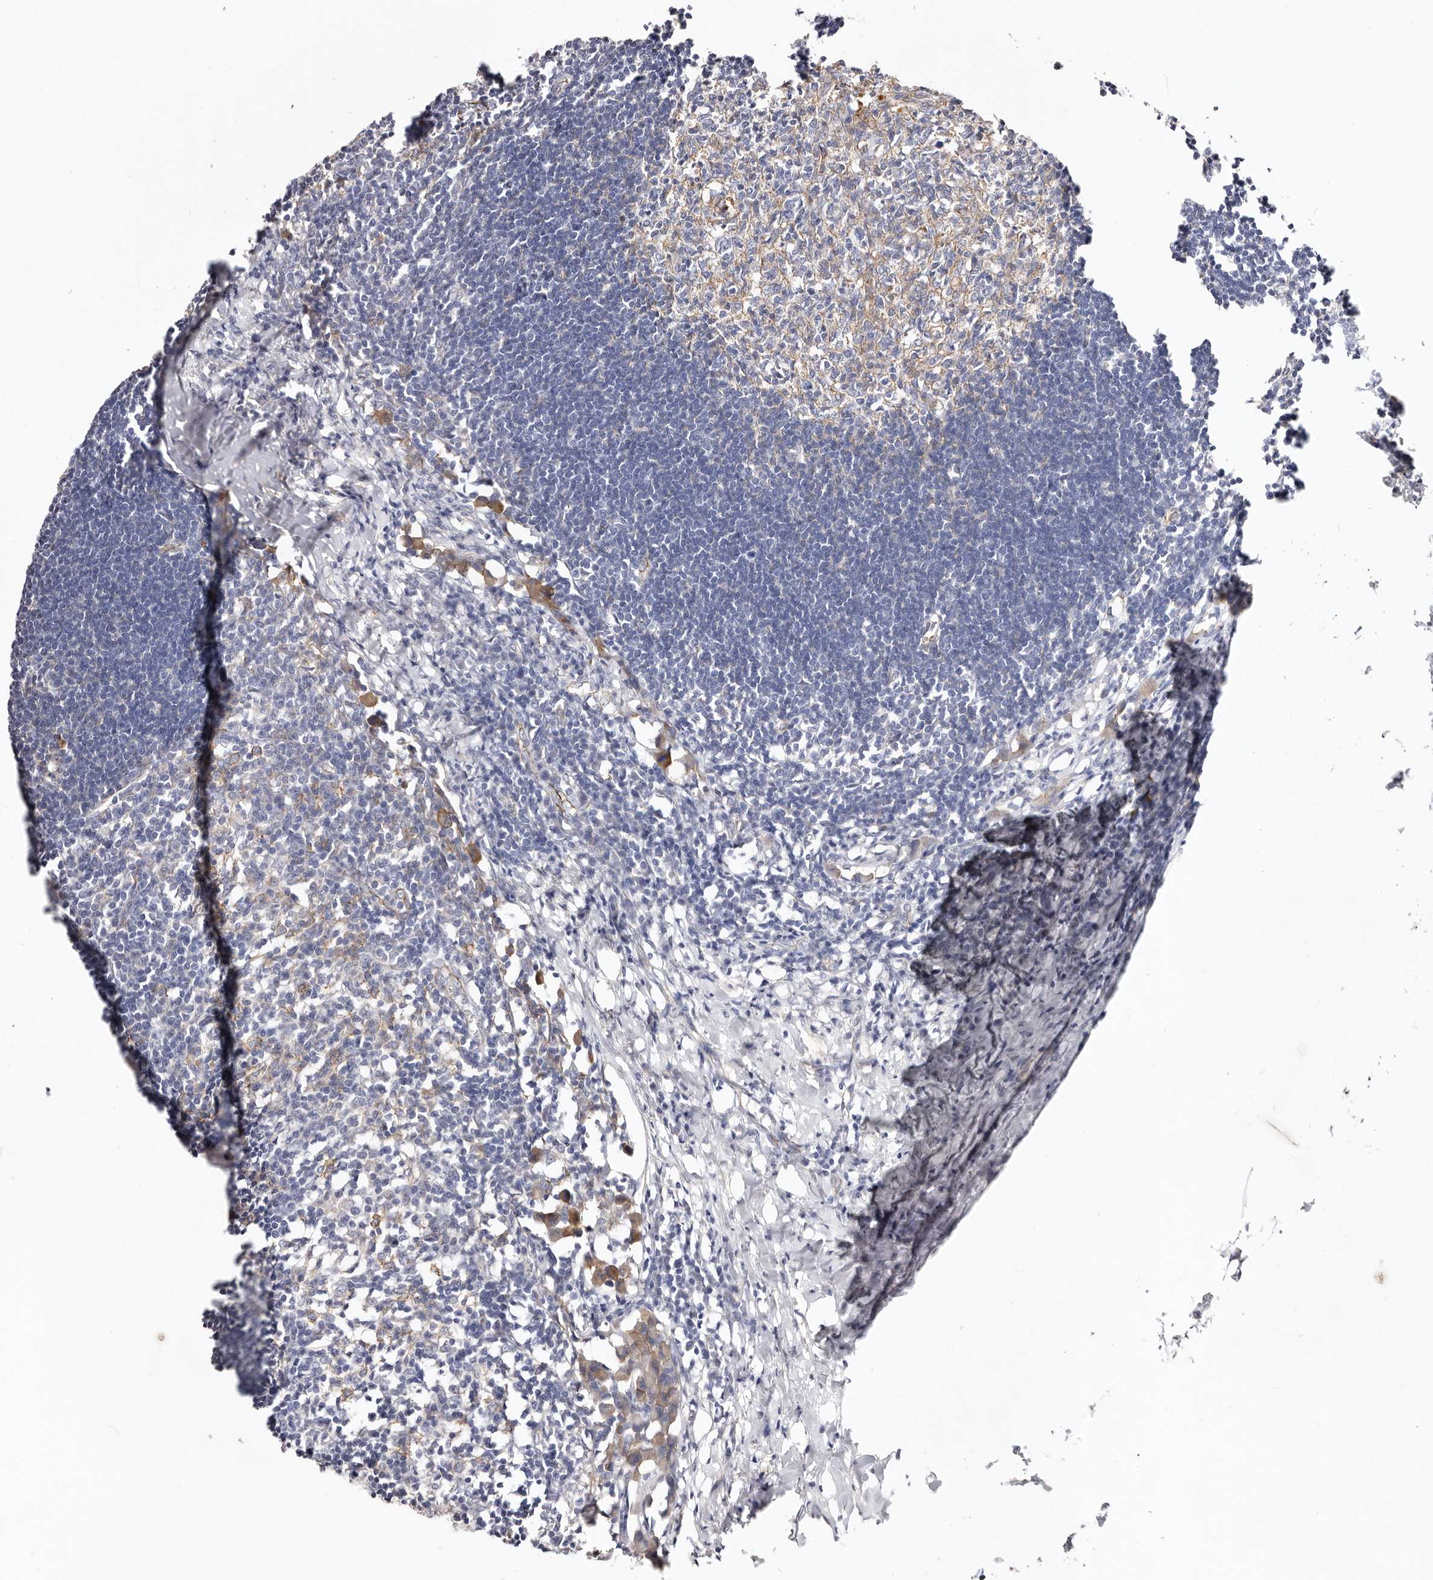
{"staining": {"intensity": "negative", "quantity": "none", "location": "none"}, "tissue": "lymph node", "cell_type": "Germinal center cells", "image_type": "normal", "snomed": [{"axis": "morphology", "description": "Normal tissue, NOS"}, {"axis": "morphology", "description": "Malignant melanoma, Metastatic site"}, {"axis": "topography", "description": "Lymph node"}], "caption": "Protein analysis of benign lymph node reveals no significant positivity in germinal center cells.", "gene": "CTNNB1", "patient": {"sex": "male", "age": 41}}